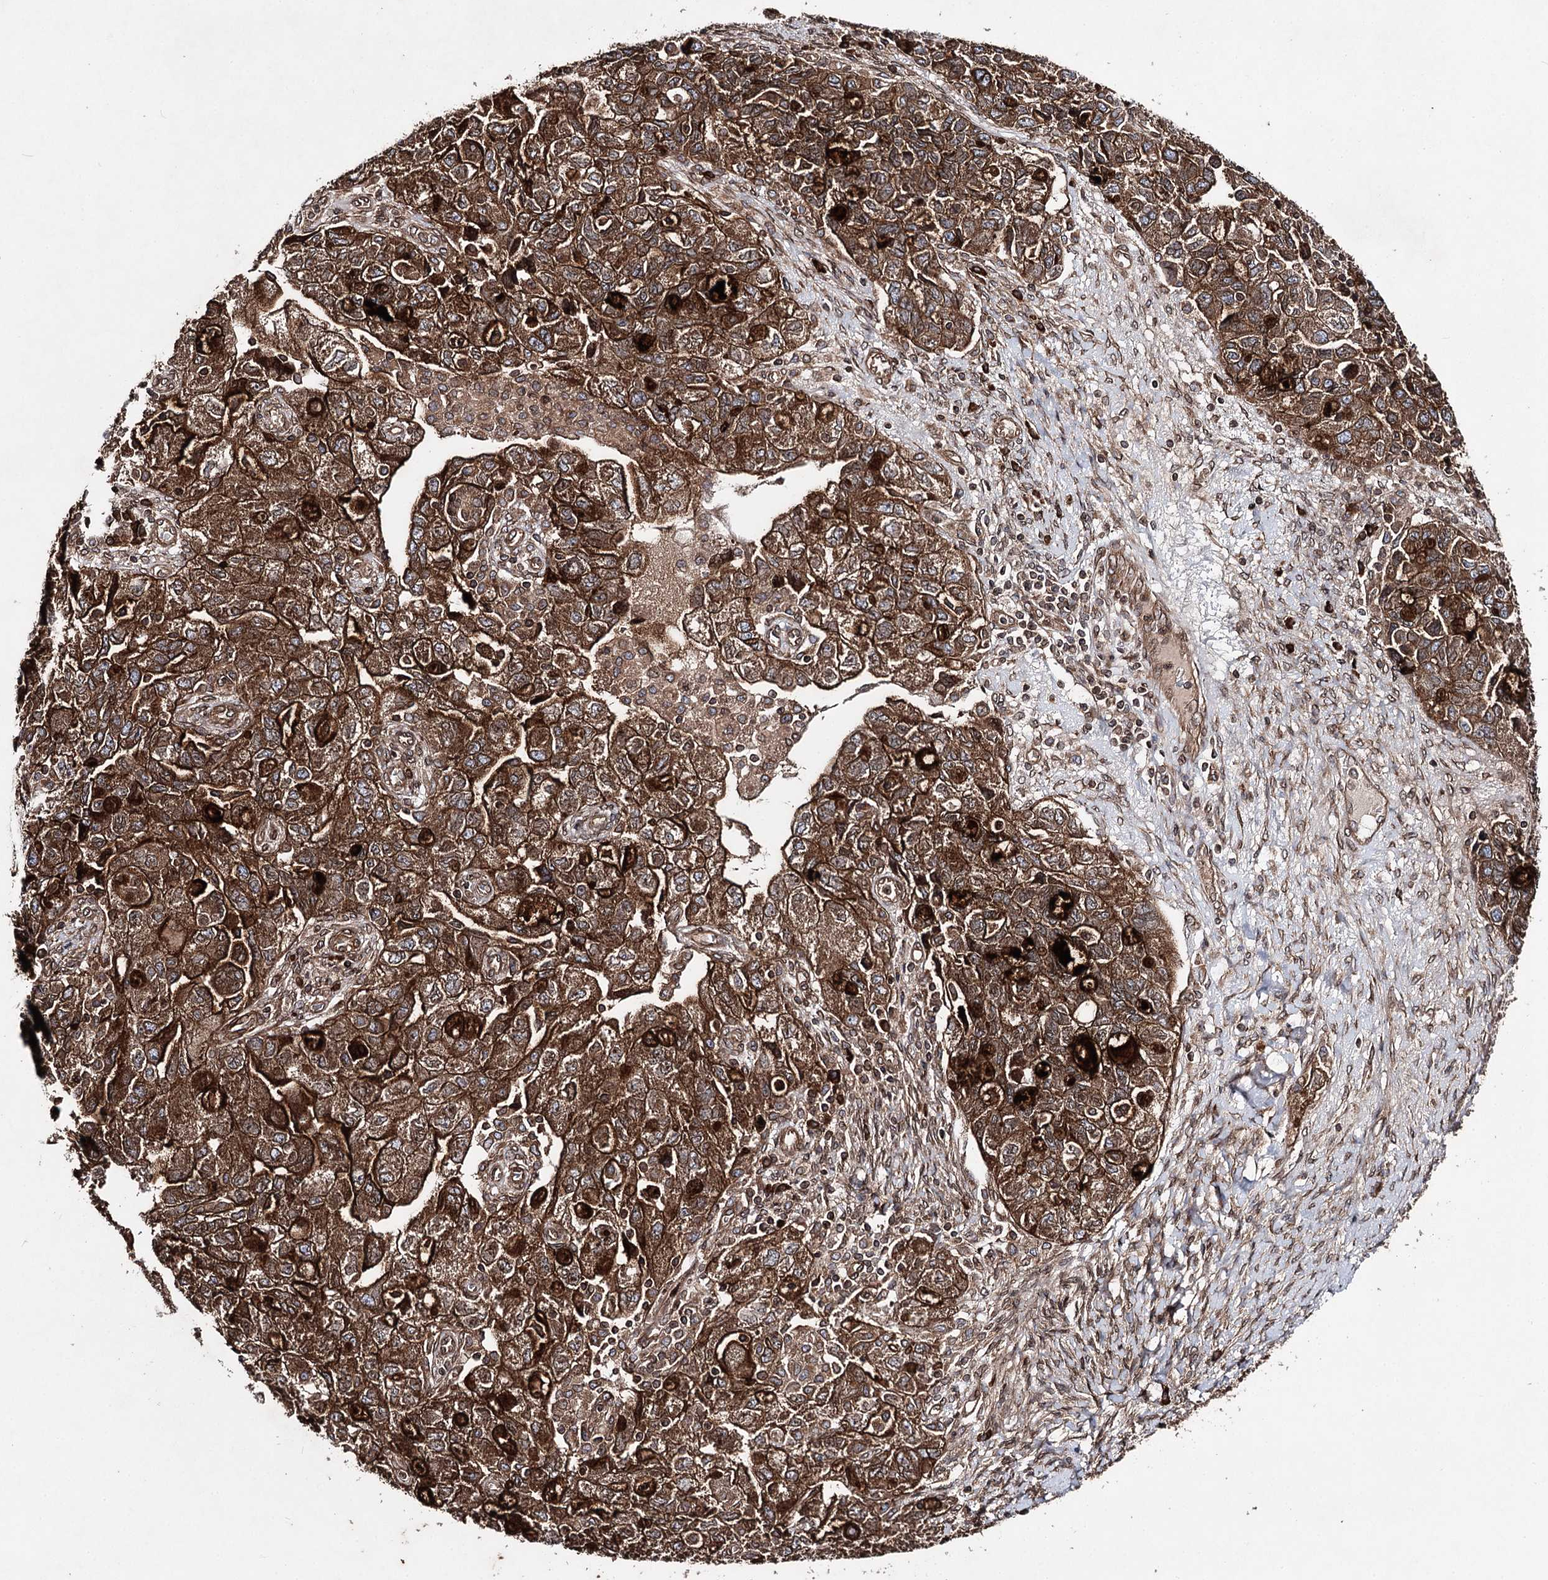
{"staining": {"intensity": "strong", "quantity": ">75%", "location": "cytoplasmic/membranous"}, "tissue": "ovarian cancer", "cell_type": "Tumor cells", "image_type": "cancer", "snomed": [{"axis": "morphology", "description": "Carcinoma, NOS"}, {"axis": "morphology", "description": "Cystadenocarcinoma, serous, NOS"}, {"axis": "topography", "description": "Ovary"}], "caption": "A photomicrograph of ovarian cancer stained for a protein displays strong cytoplasmic/membranous brown staining in tumor cells. (IHC, brightfield microscopy, high magnification).", "gene": "FGFR1OP2", "patient": {"sex": "female", "age": 69}}